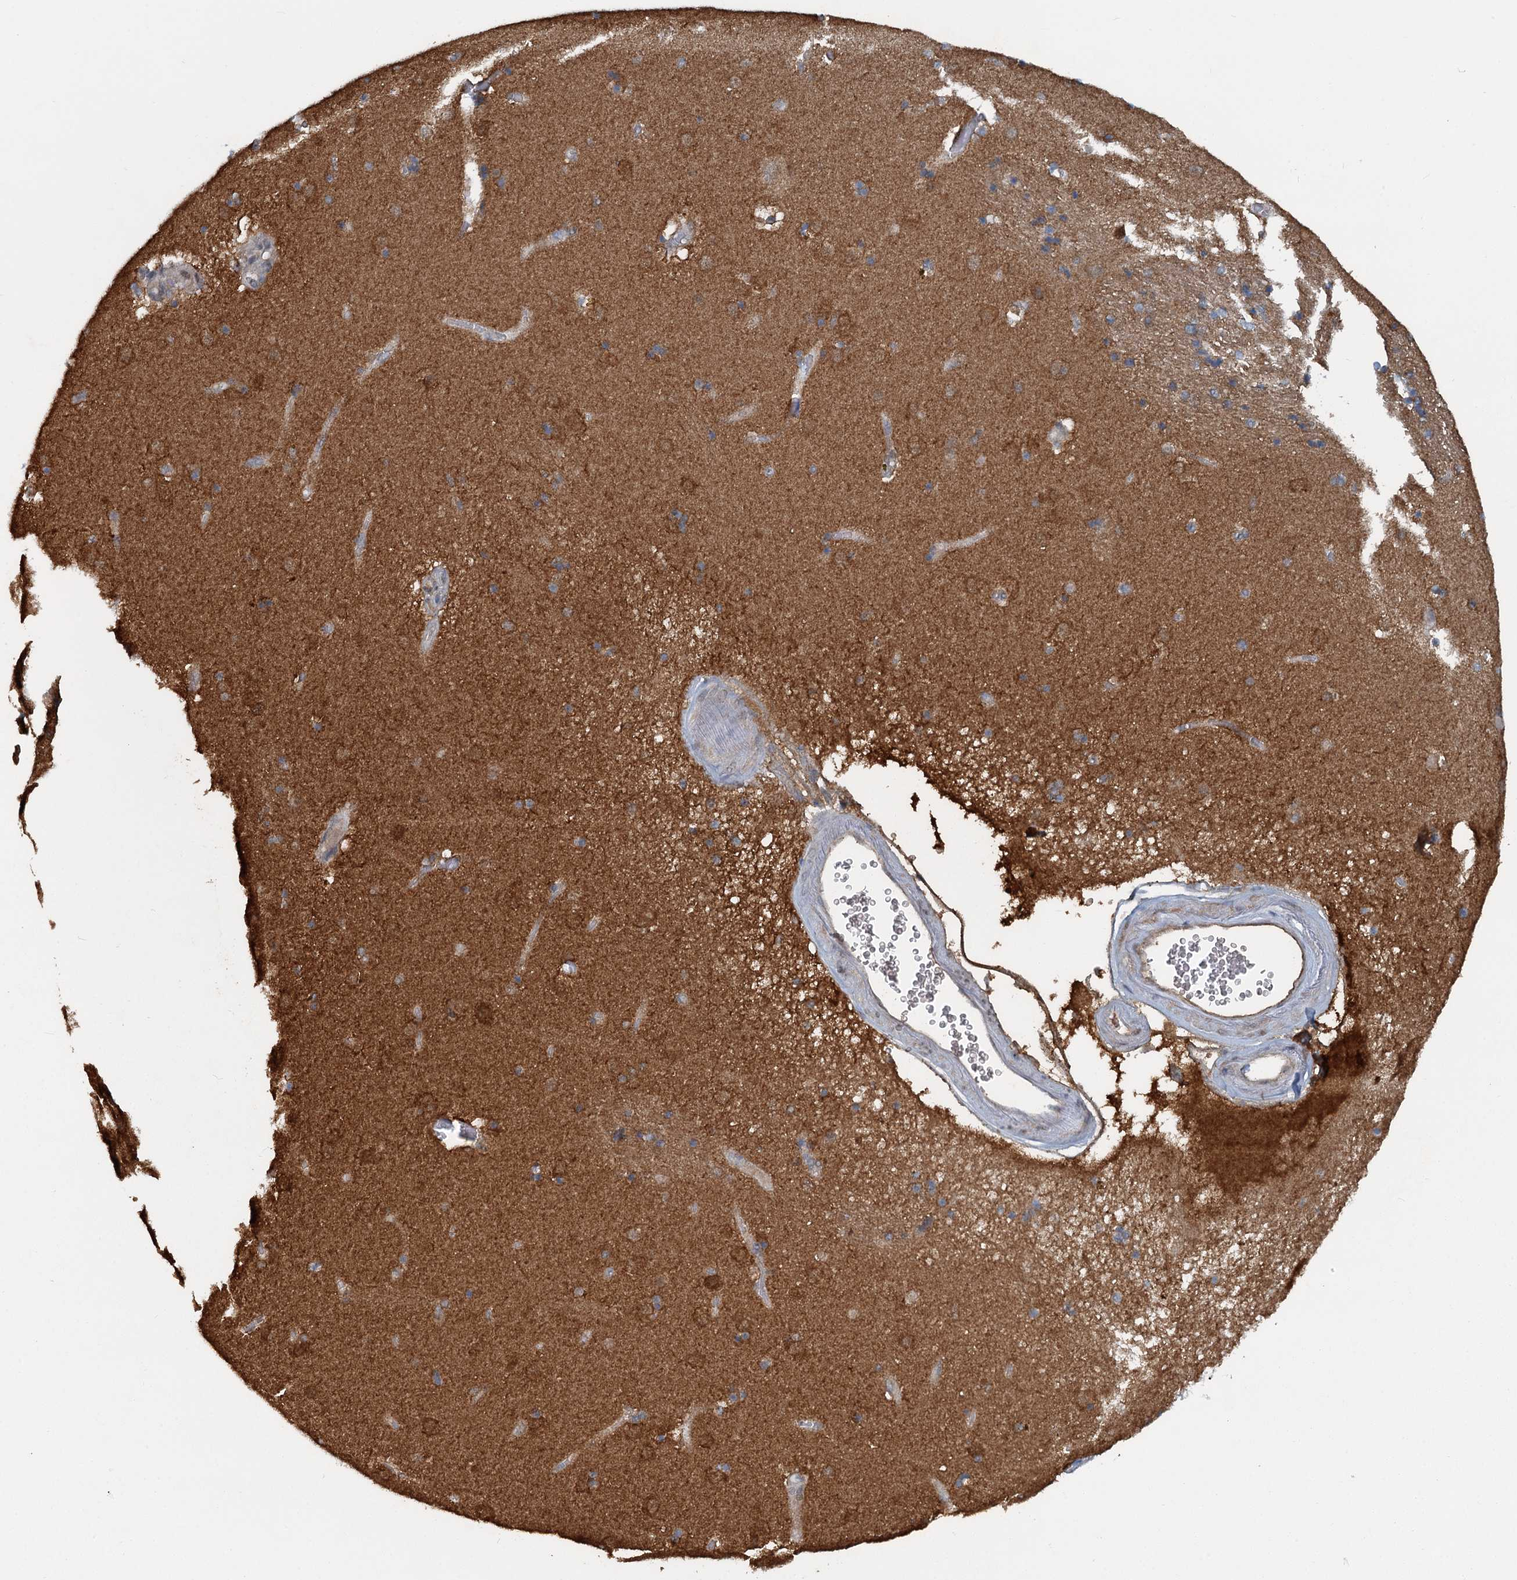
{"staining": {"intensity": "weak", "quantity": "<25%", "location": "cytoplasmic/membranous"}, "tissue": "caudate", "cell_type": "Glial cells", "image_type": "normal", "snomed": [{"axis": "morphology", "description": "Normal tissue, NOS"}, {"axis": "topography", "description": "Lateral ventricle wall"}], "caption": "This is an IHC image of normal caudate. There is no expression in glial cells.", "gene": "GPI", "patient": {"sex": "male", "age": 70}}